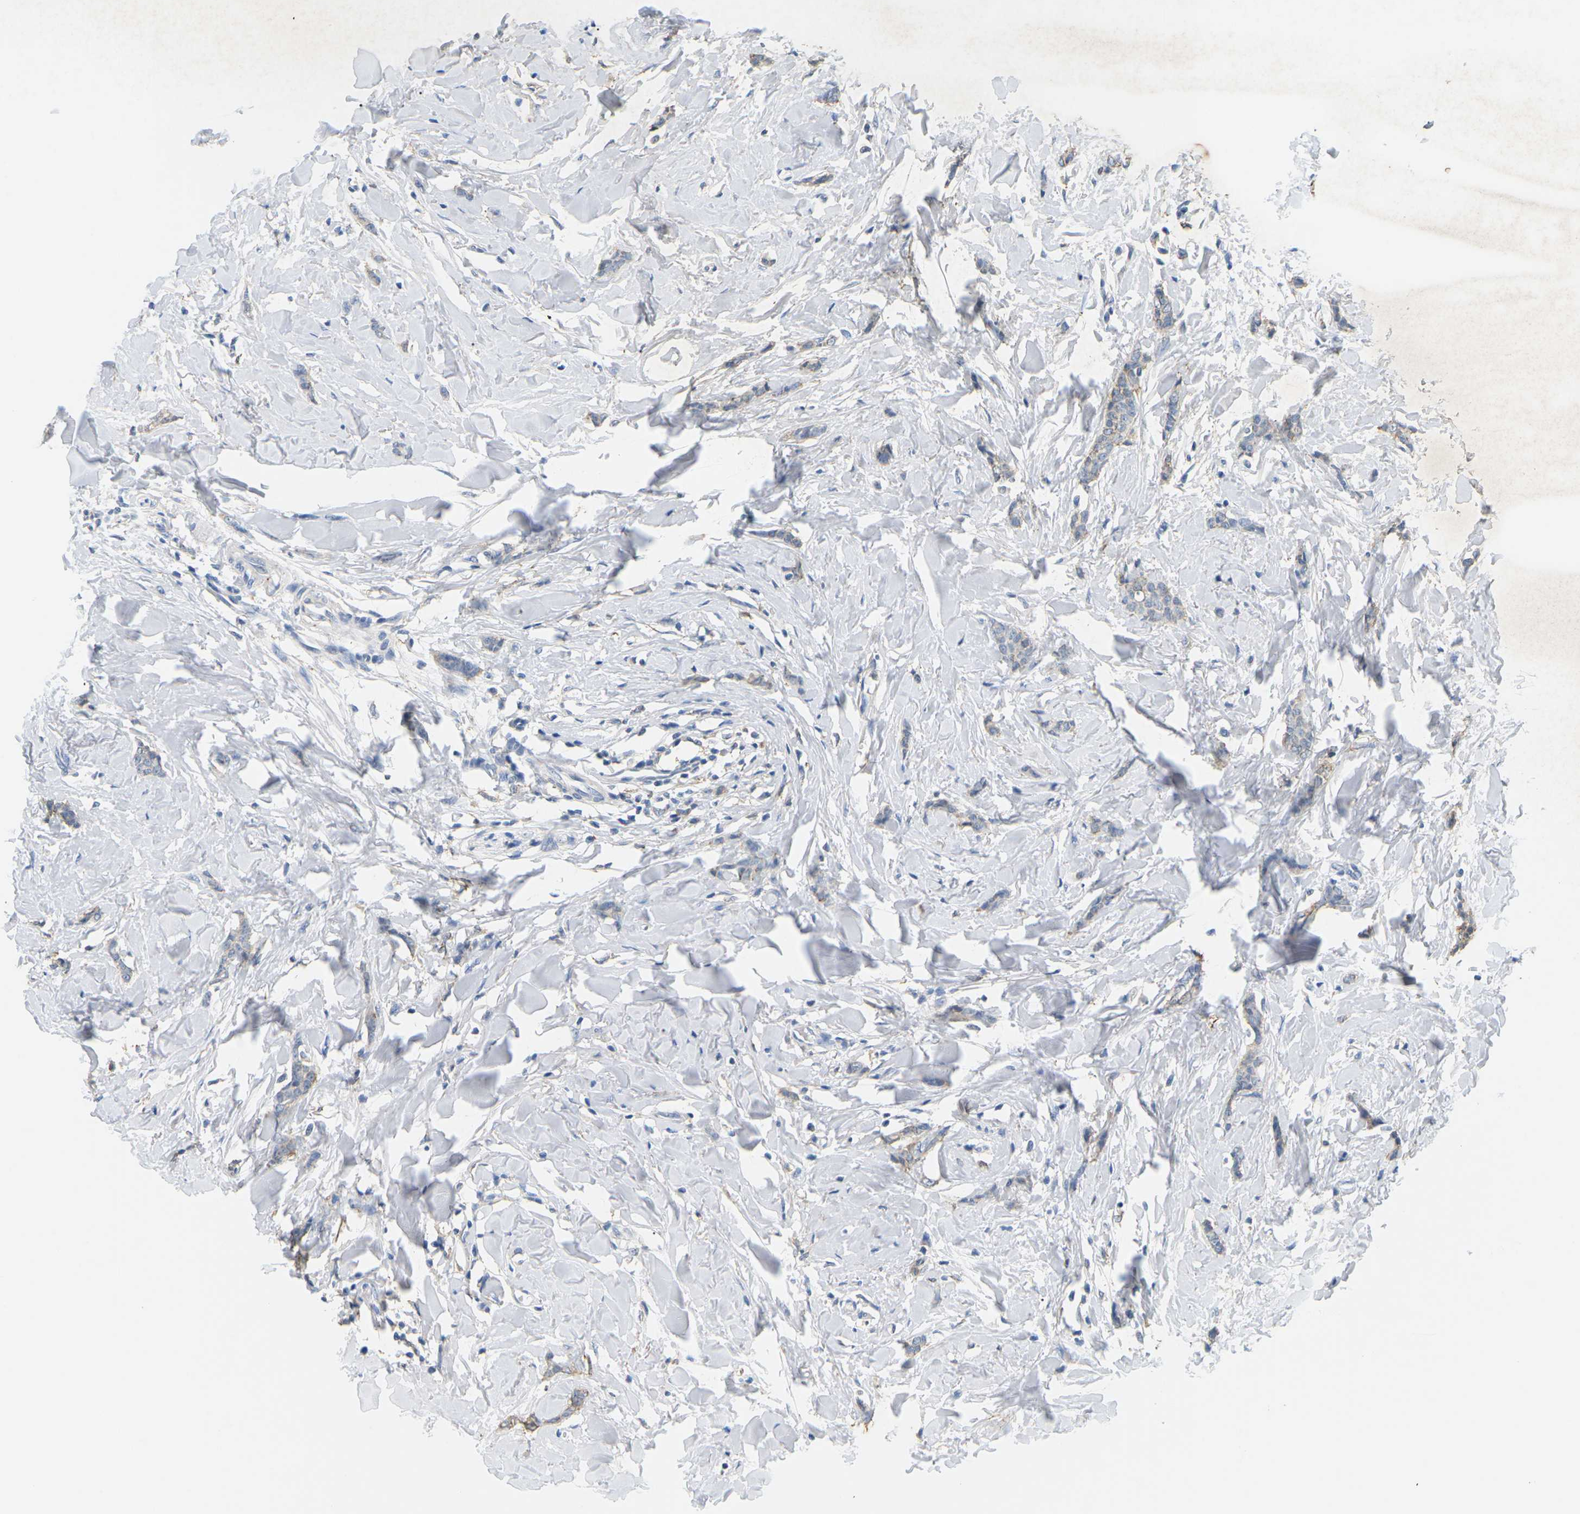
{"staining": {"intensity": "weak", "quantity": "25%-75%", "location": "cytoplasmic/membranous"}, "tissue": "breast cancer", "cell_type": "Tumor cells", "image_type": "cancer", "snomed": [{"axis": "morphology", "description": "Lobular carcinoma"}, {"axis": "topography", "description": "Skin"}, {"axis": "topography", "description": "Breast"}], "caption": "Immunohistochemistry of lobular carcinoma (breast) reveals low levels of weak cytoplasmic/membranous expression in approximately 25%-75% of tumor cells.", "gene": "ADM", "patient": {"sex": "female", "age": 46}}